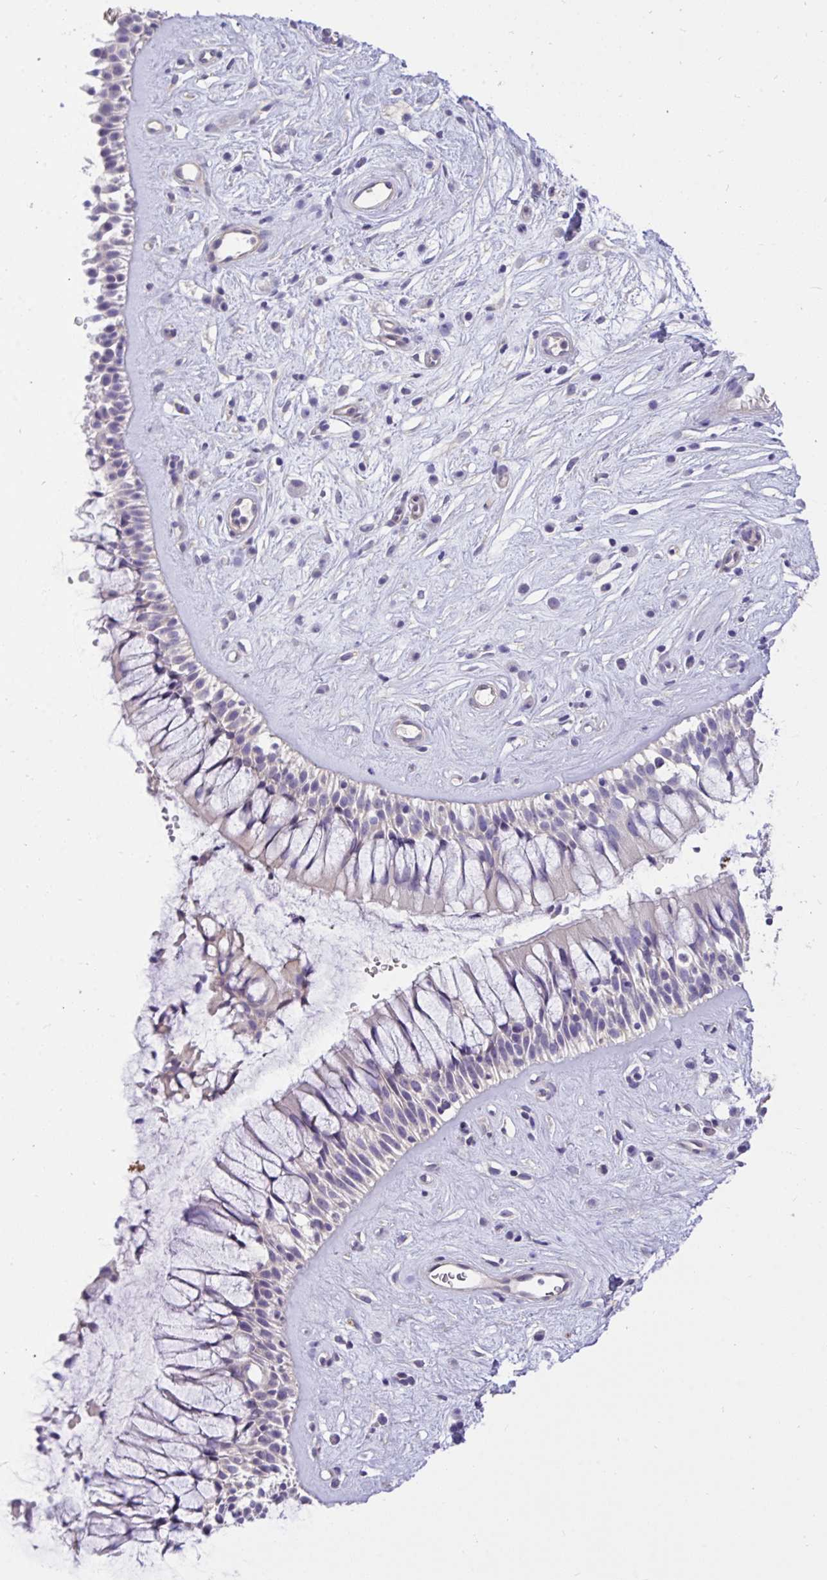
{"staining": {"intensity": "negative", "quantity": "none", "location": "none"}, "tissue": "nasopharynx", "cell_type": "Respiratory epithelial cells", "image_type": "normal", "snomed": [{"axis": "morphology", "description": "Normal tissue, NOS"}, {"axis": "topography", "description": "Nasopharynx"}], "caption": "IHC of normal human nasopharynx shows no expression in respiratory epithelial cells. (Stains: DAB (3,3'-diaminobenzidine) immunohistochemistry (IHC) with hematoxylin counter stain, Microscopy: brightfield microscopy at high magnification).", "gene": "TLN2", "patient": {"sex": "male", "age": 32}}